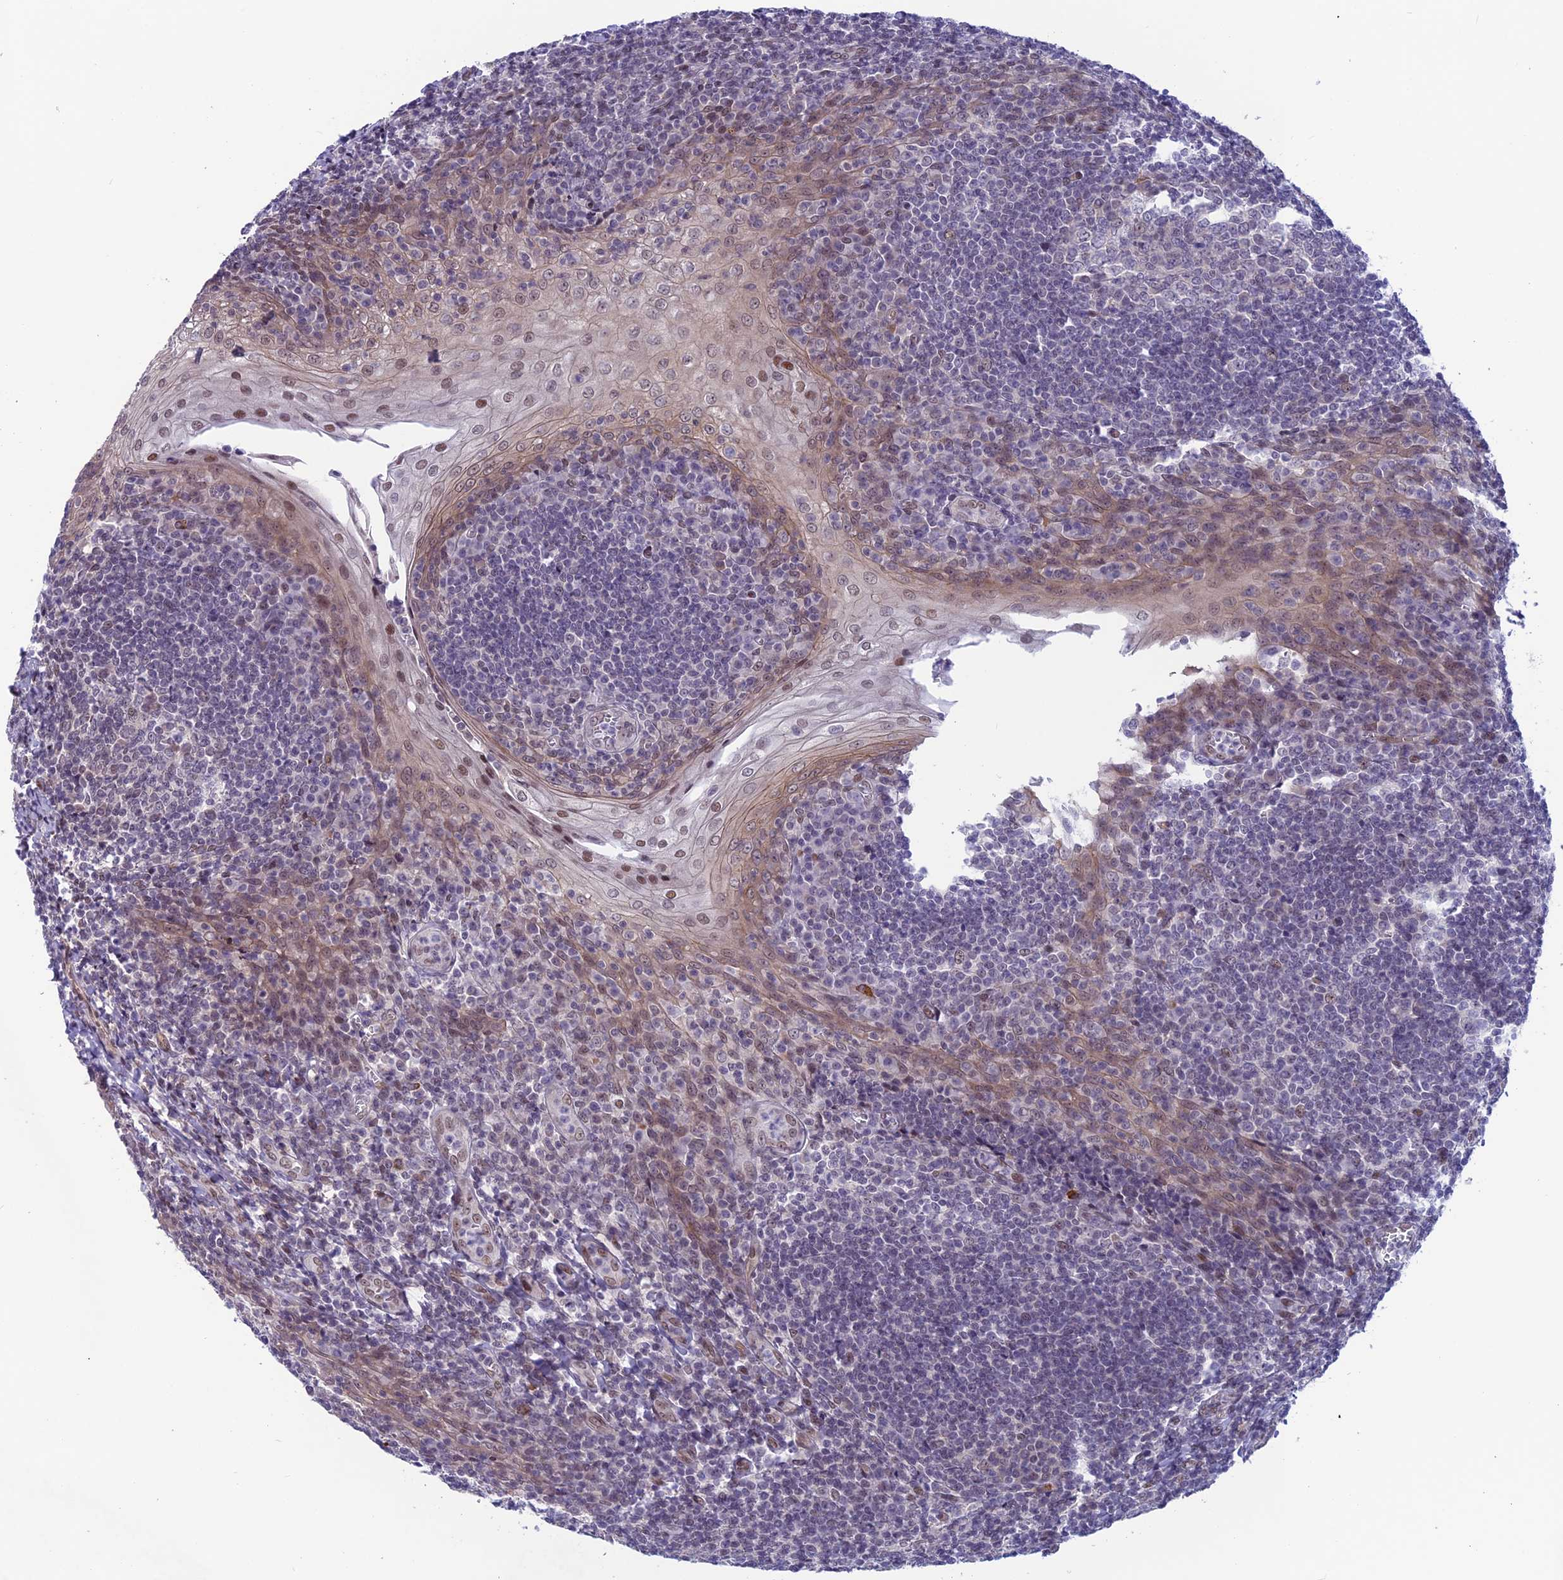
{"staining": {"intensity": "negative", "quantity": "none", "location": "none"}, "tissue": "tonsil", "cell_type": "Germinal center cells", "image_type": "normal", "snomed": [{"axis": "morphology", "description": "Normal tissue, NOS"}, {"axis": "topography", "description": "Tonsil"}], "caption": "DAB immunohistochemical staining of normal human tonsil displays no significant expression in germinal center cells.", "gene": "FKBPL", "patient": {"sex": "male", "age": 27}}